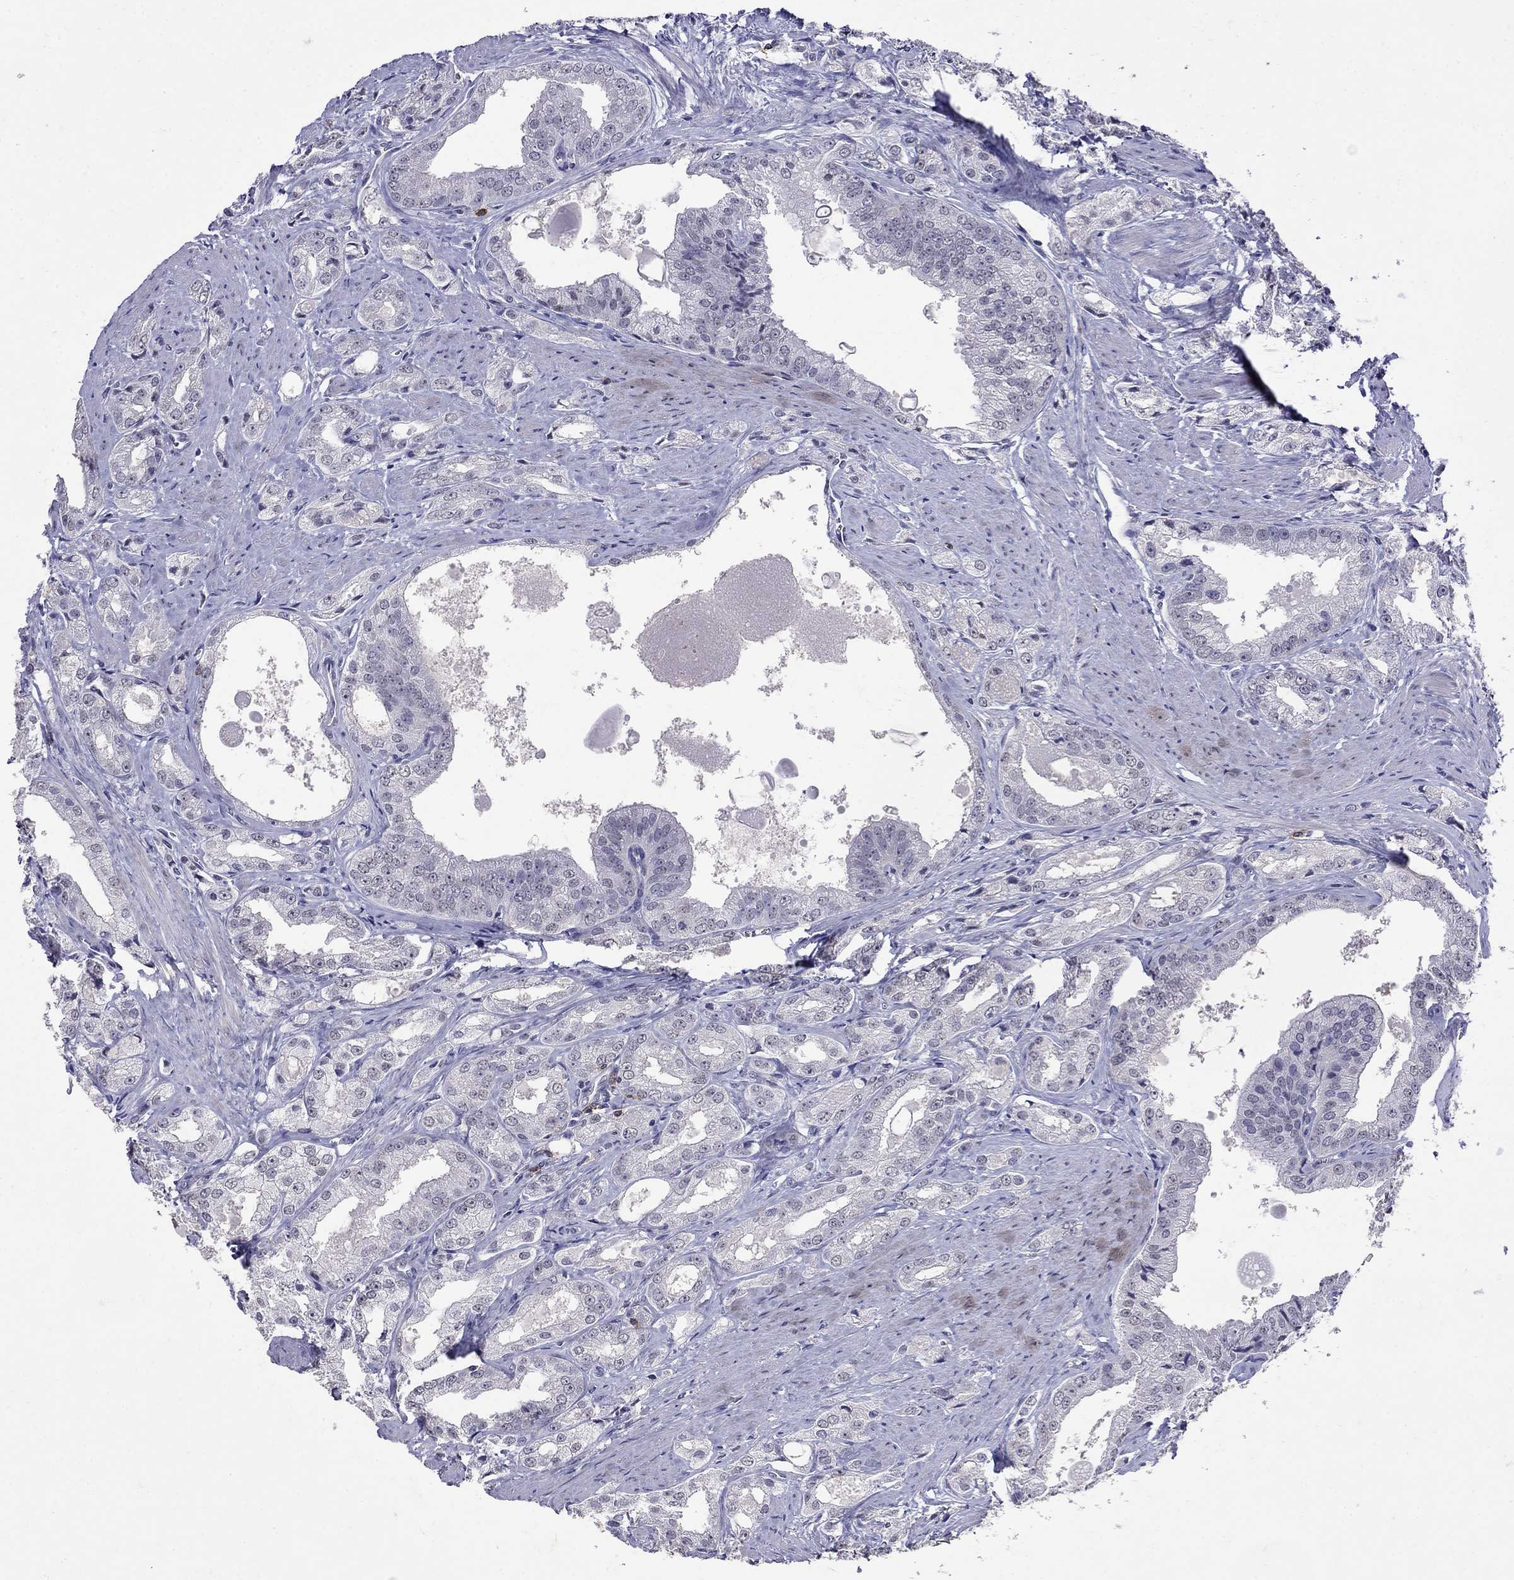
{"staining": {"intensity": "negative", "quantity": "none", "location": "none"}, "tissue": "prostate cancer", "cell_type": "Tumor cells", "image_type": "cancer", "snomed": [{"axis": "morphology", "description": "Adenocarcinoma, NOS"}, {"axis": "morphology", "description": "Adenocarcinoma, High grade"}, {"axis": "topography", "description": "Prostate"}], "caption": "Adenocarcinoma (prostate) was stained to show a protein in brown. There is no significant staining in tumor cells. The staining is performed using DAB brown chromogen with nuclei counter-stained in using hematoxylin.", "gene": "CD8B", "patient": {"sex": "male", "age": 70}}